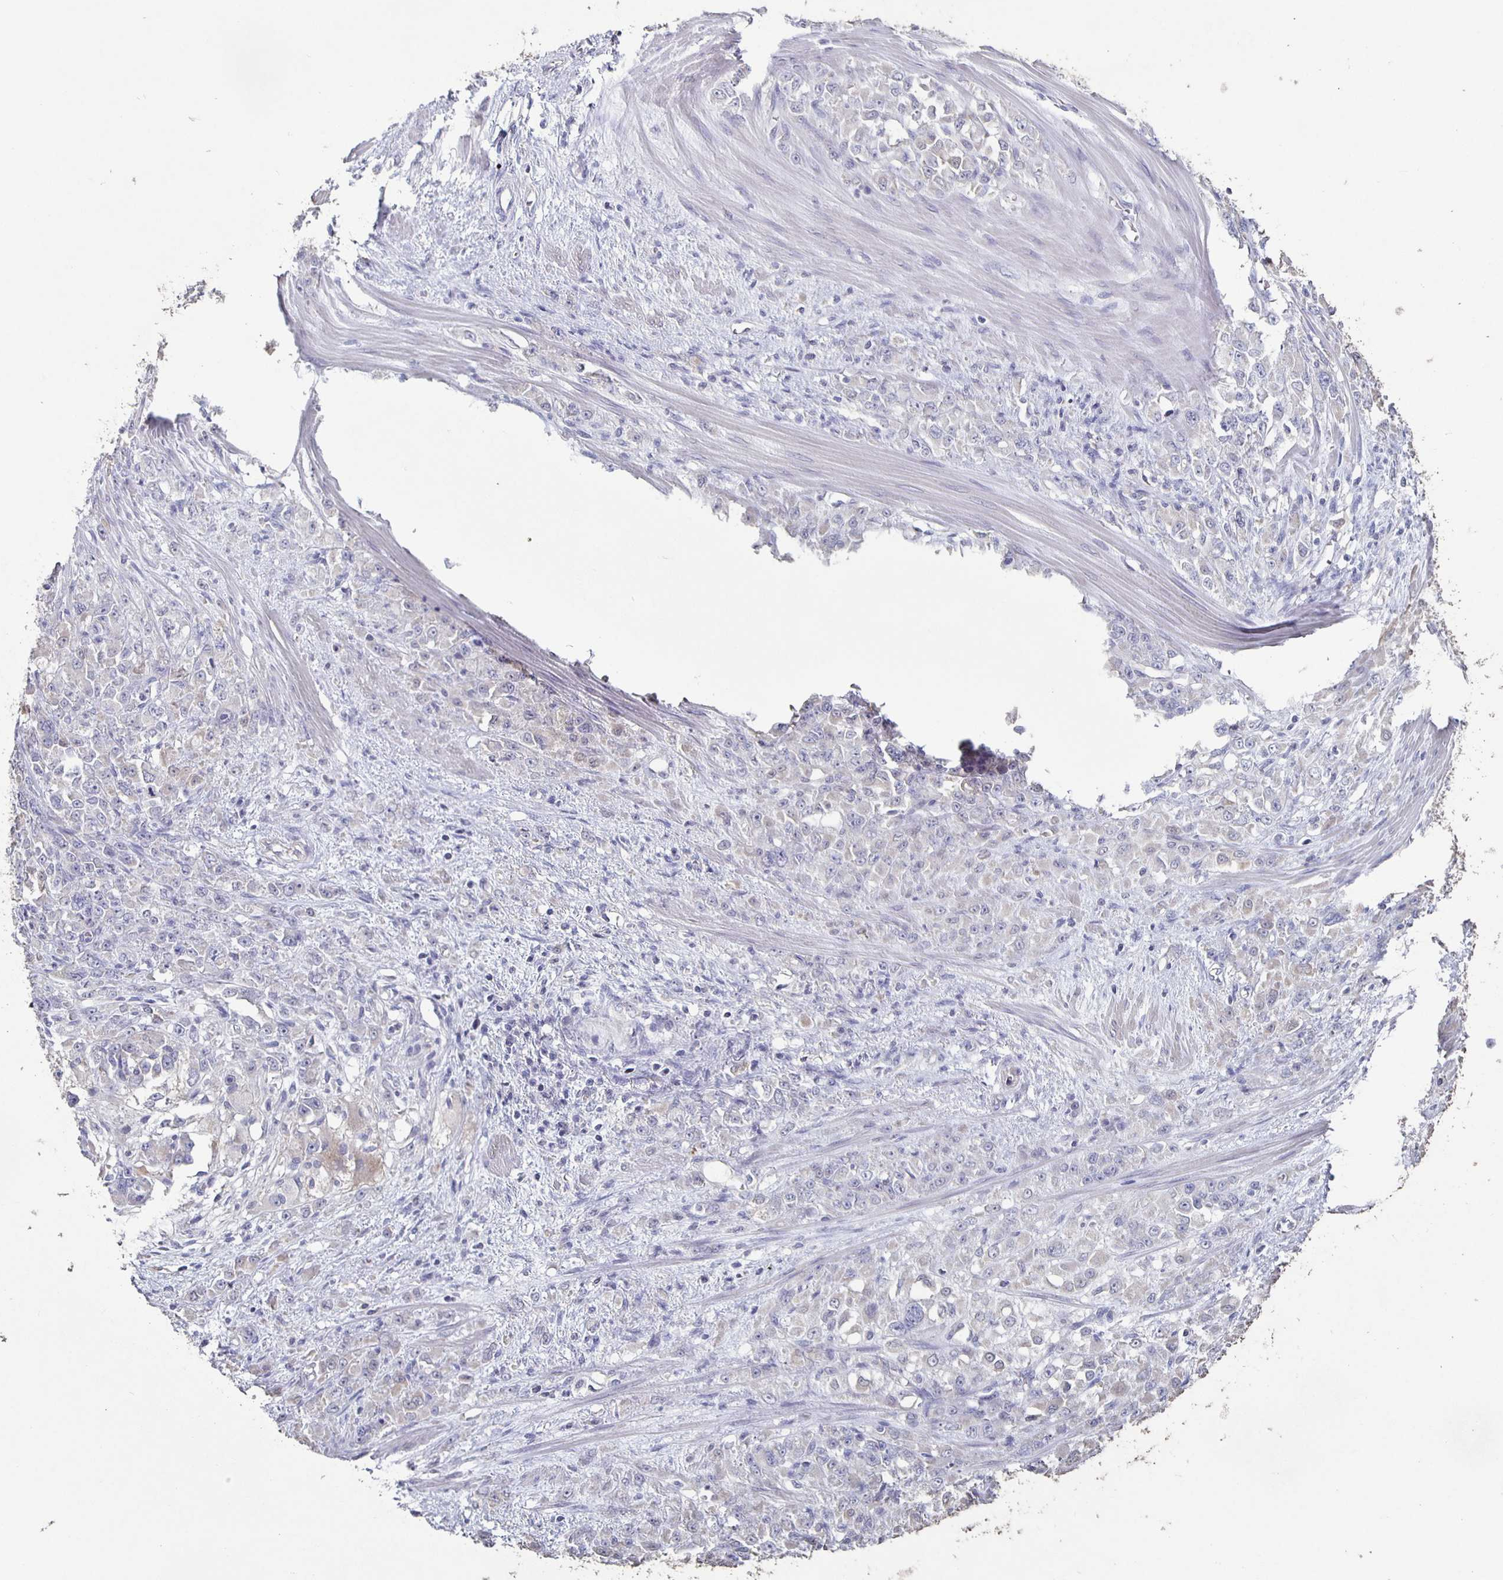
{"staining": {"intensity": "negative", "quantity": "none", "location": "none"}, "tissue": "stomach cancer", "cell_type": "Tumor cells", "image_type": "cancer", "snomed": [{"axis": "morphology", "description": "Adenocarcinoma, NOS"}, {"axis": "topography", "description": "Stomach"}], "caption": "Immunohistochemistry photomicrograph of neoplastic tissue: stomach cancer (adenocarcinoma) stained with DAB (3,3'-diaminobenzidine) exhibits no significant protein expression in tumor cells.", "gene": "CARNS1", "patient": {"sex": "female", "age": 76}}